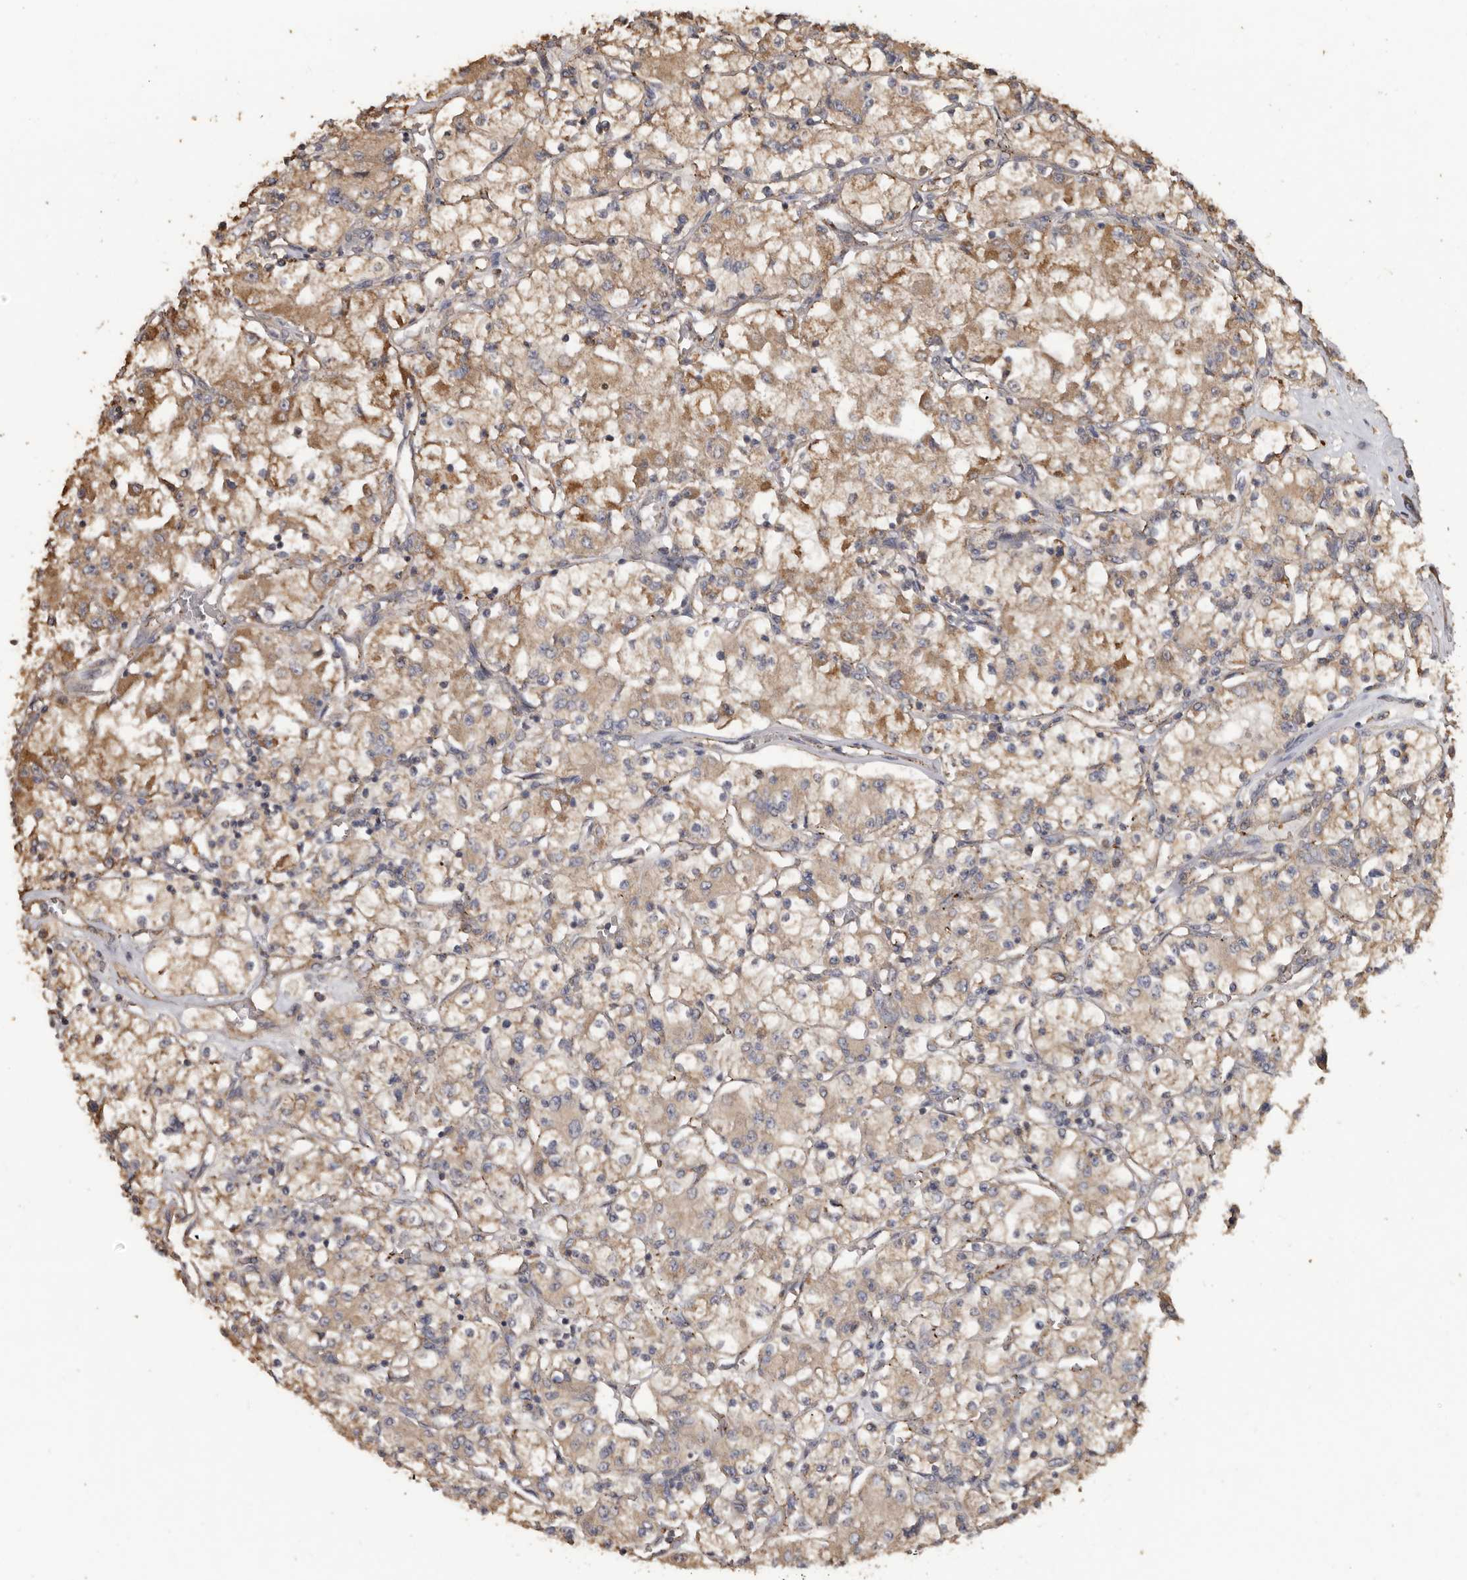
{"staining": {"intensity": "moderate", "quantity": ">75%", "location": "cytoplasmic/membranous"}, "tissue": "renal cancer", "cell_type": "Tumor cells", "image_type": "cancer", "snomed": [{"axis": "morphology", "description": "Adenocarcinoma, NOS"}, {"axis": "topography", "description": "Kidney"}], "caption": "A high-resolution image shows immunohistochemistry (IHC) staining of renal adenocarcinoma, which displays moderate cytoplasmic/membranous positivity in about >75% of tumor cells.", "gene": "FLCN", "patient": {"sex": "female", "age": 59}}